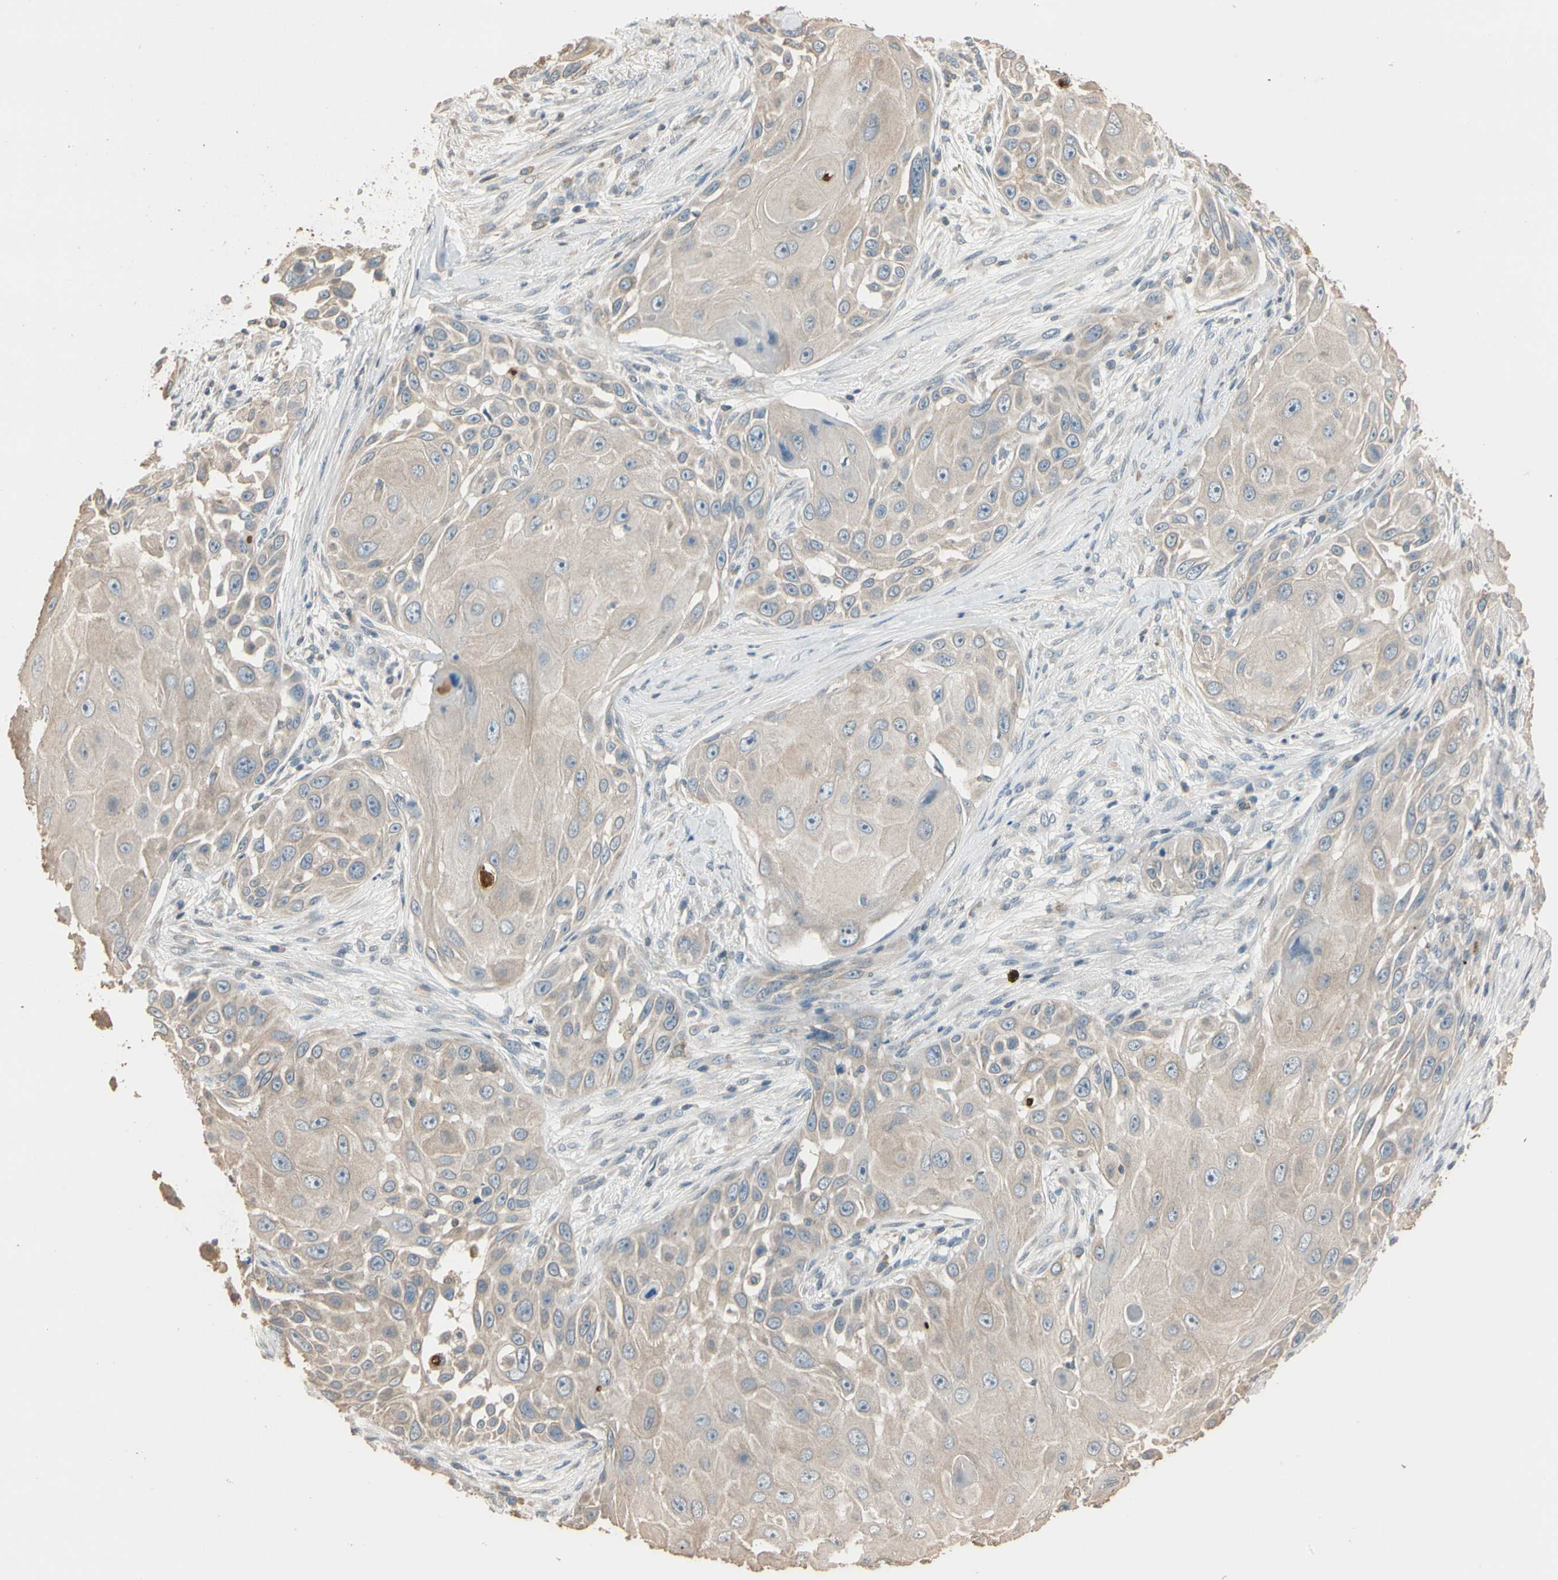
{"staining": {"intensity": "weak", "quantity": ">75%", "location": "cytoplasmic/membranous"}, "tissue": "skin cancer", "cell_type": "Tumor cells", "image_type": "cancer", "snomed": [{"axis": "morphology", "description": "Squamous cell carcinoma, NOS"}, {"axis": "topography", "description": "Skin"}], "caption": "A high-resolution photomicrograph shows IHC staining of skin squamous cell carcinoma, which demonstrates weak cytoplasmic/membranous staining in approximately >75% of tumor cells.", "gene": "MAP3K7", "patient": {"sex": "female", "age": 44}}